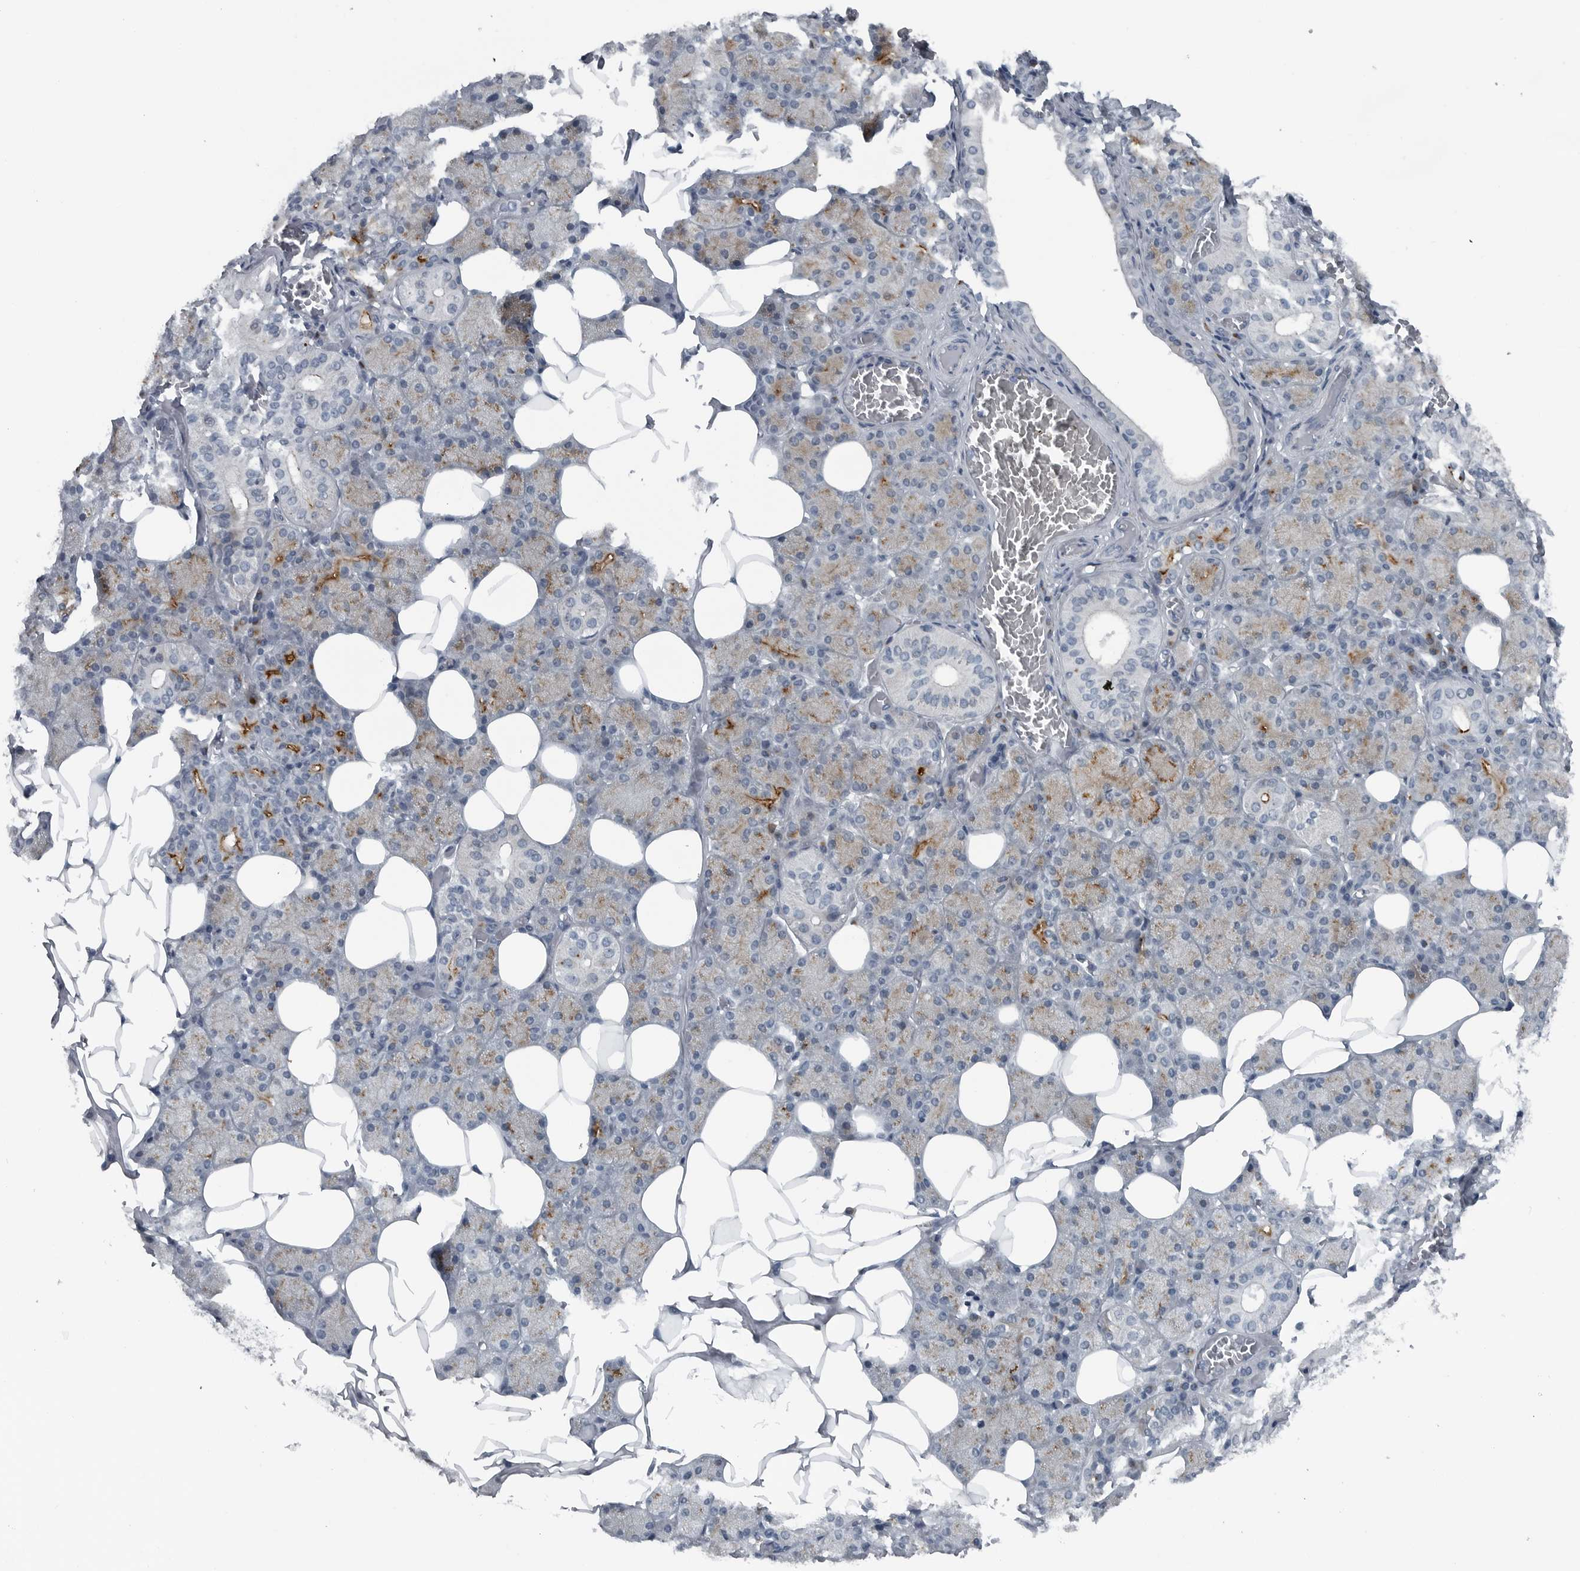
{"staining": {"intensity": "moderate", "quantity": "<25%", "location": "cytoplasmic/membranous"}, "tissue": "salivary gland", "cell_type": "Glandular cells", "image_type": "normal", "snomed": [{"axis": "morphology", "description": "Normal tissue, NOS"}, {"axis": "topography", "description": "Salivary gland"}], "caption": "Immunohistochemistry micrograph of benign salivary gland: human salivary gland stained using immunohistochemistry demonstrates low levels of moderate protein expression localized specifically in the cytoplasmic/membranous of glandular cells, appearing as a cytoplasmic/membranous brown color.", "gene": "GAK", "patient": {"sex": "female", "age": 33}}